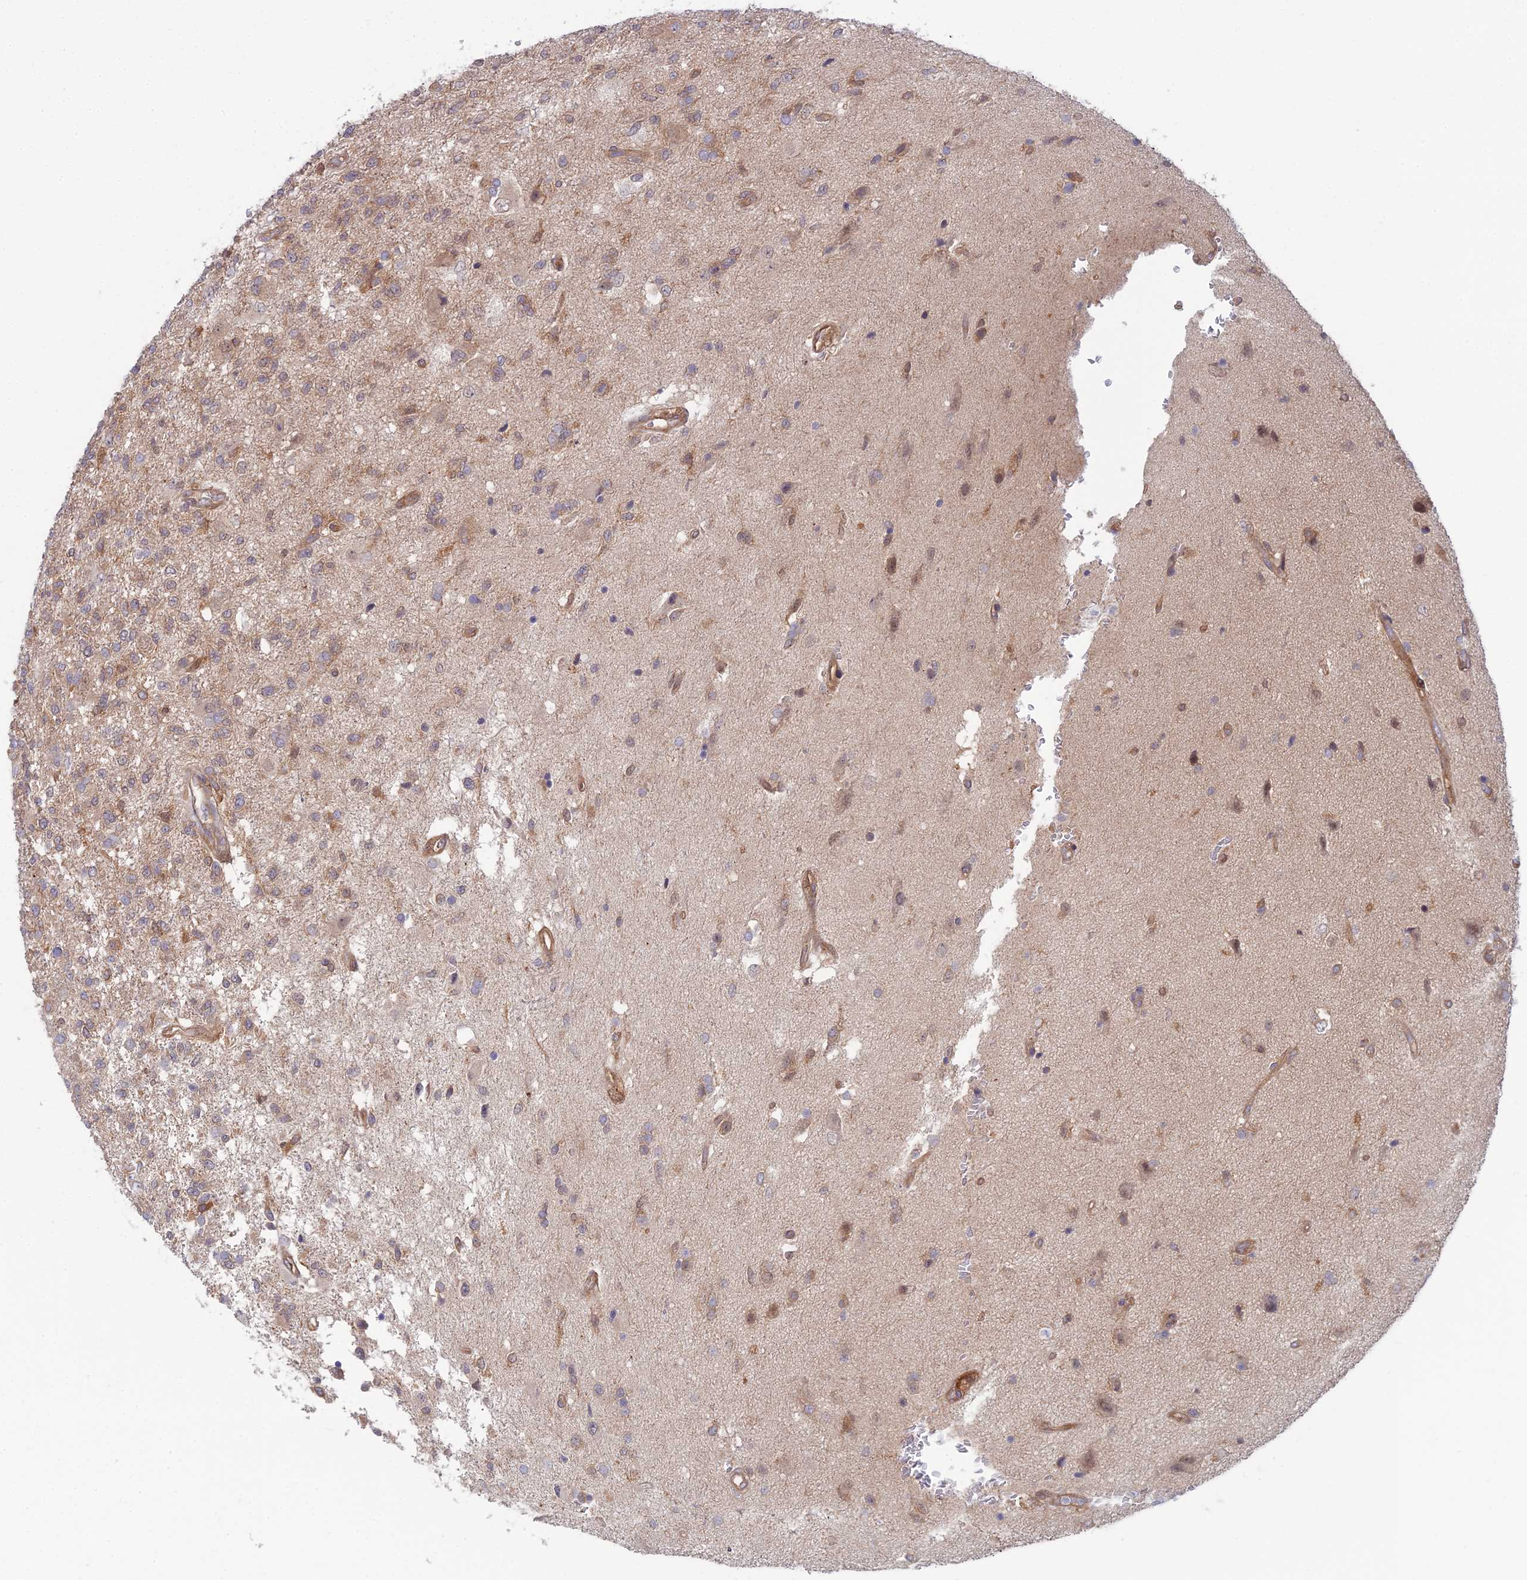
{"staining": {"intensity": "moderate", "quantity": ">75%", "location": "cytoplasmic/membranous"}, "tissue": "glioma", "cell_type": "Tumor cells", "image_type": "cancer", "snomed": [{"axis": "morphology", "description": "Glioma, malignant, High grade"}, {"axis": "topography", "description": "Brain"}], "caption": "A brown stain labels moderate cytoplasmic/membranous staining of a protein in malignant glioma (high-grade) tumor cells.", "gene": "ABHD1", "patient": {"sex": "male", "age": 56}}